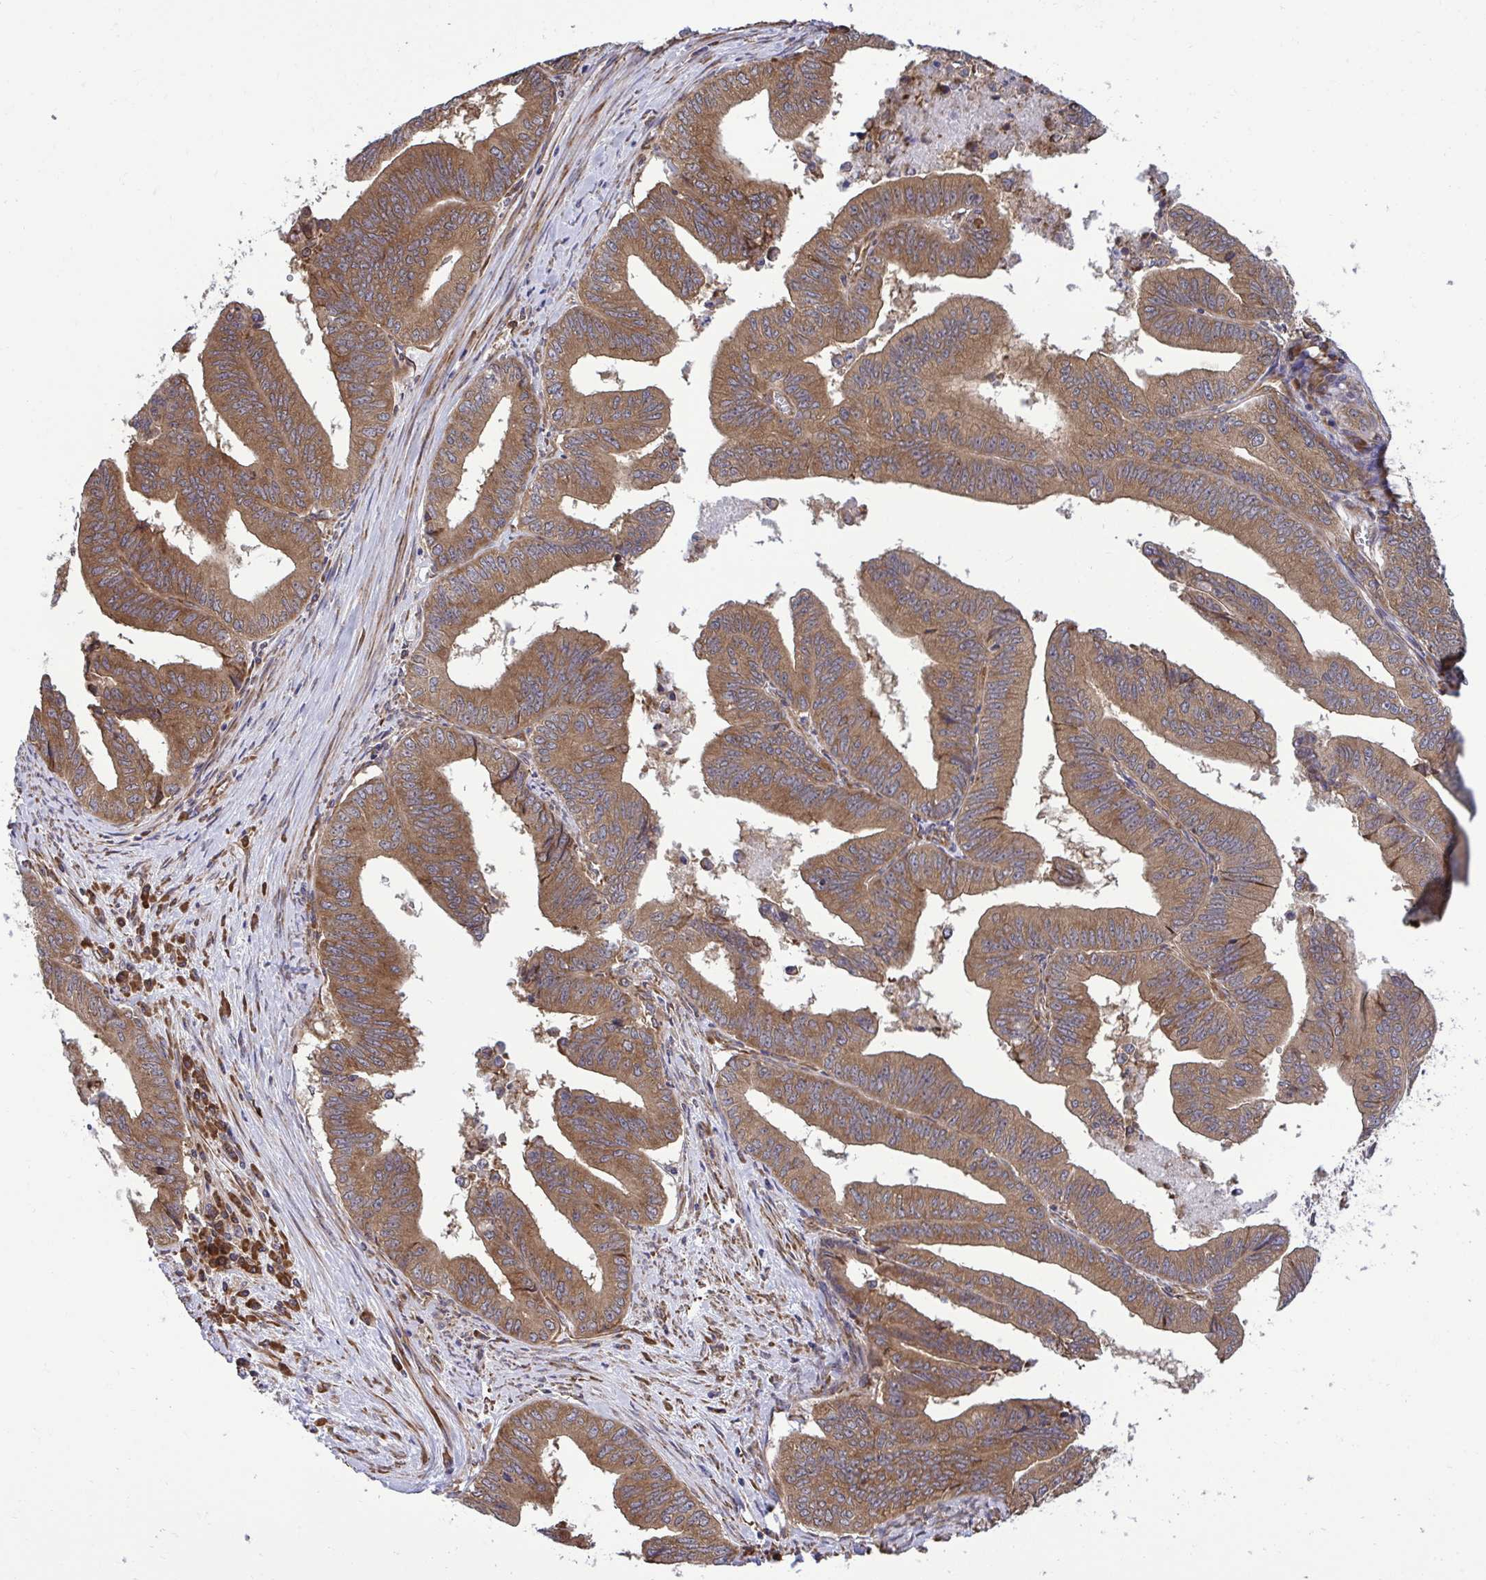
{"staining": {"intensity": "moderate", "quantity": ">75%", "location": "cytoplasmic/membranous"}, "tissue": "endometrial cancer", "cell_type": "Tumor cells", "image_type": "cancer", "snomed": [{"axis": "morphology", "description": "Adenocarcinoma, NOS"}, {"axis": "topography", "description": "Endometrium"}], "caption": "Approximately >75% of tumor cells in adenocarcinoma (endometrial) demonstrate moderate cytoplasmic/membranous protein staining as visualized by brown immunohistochemical staining.", "gene": "RPS15", "patient": {"sex": "female", "age": 65}}